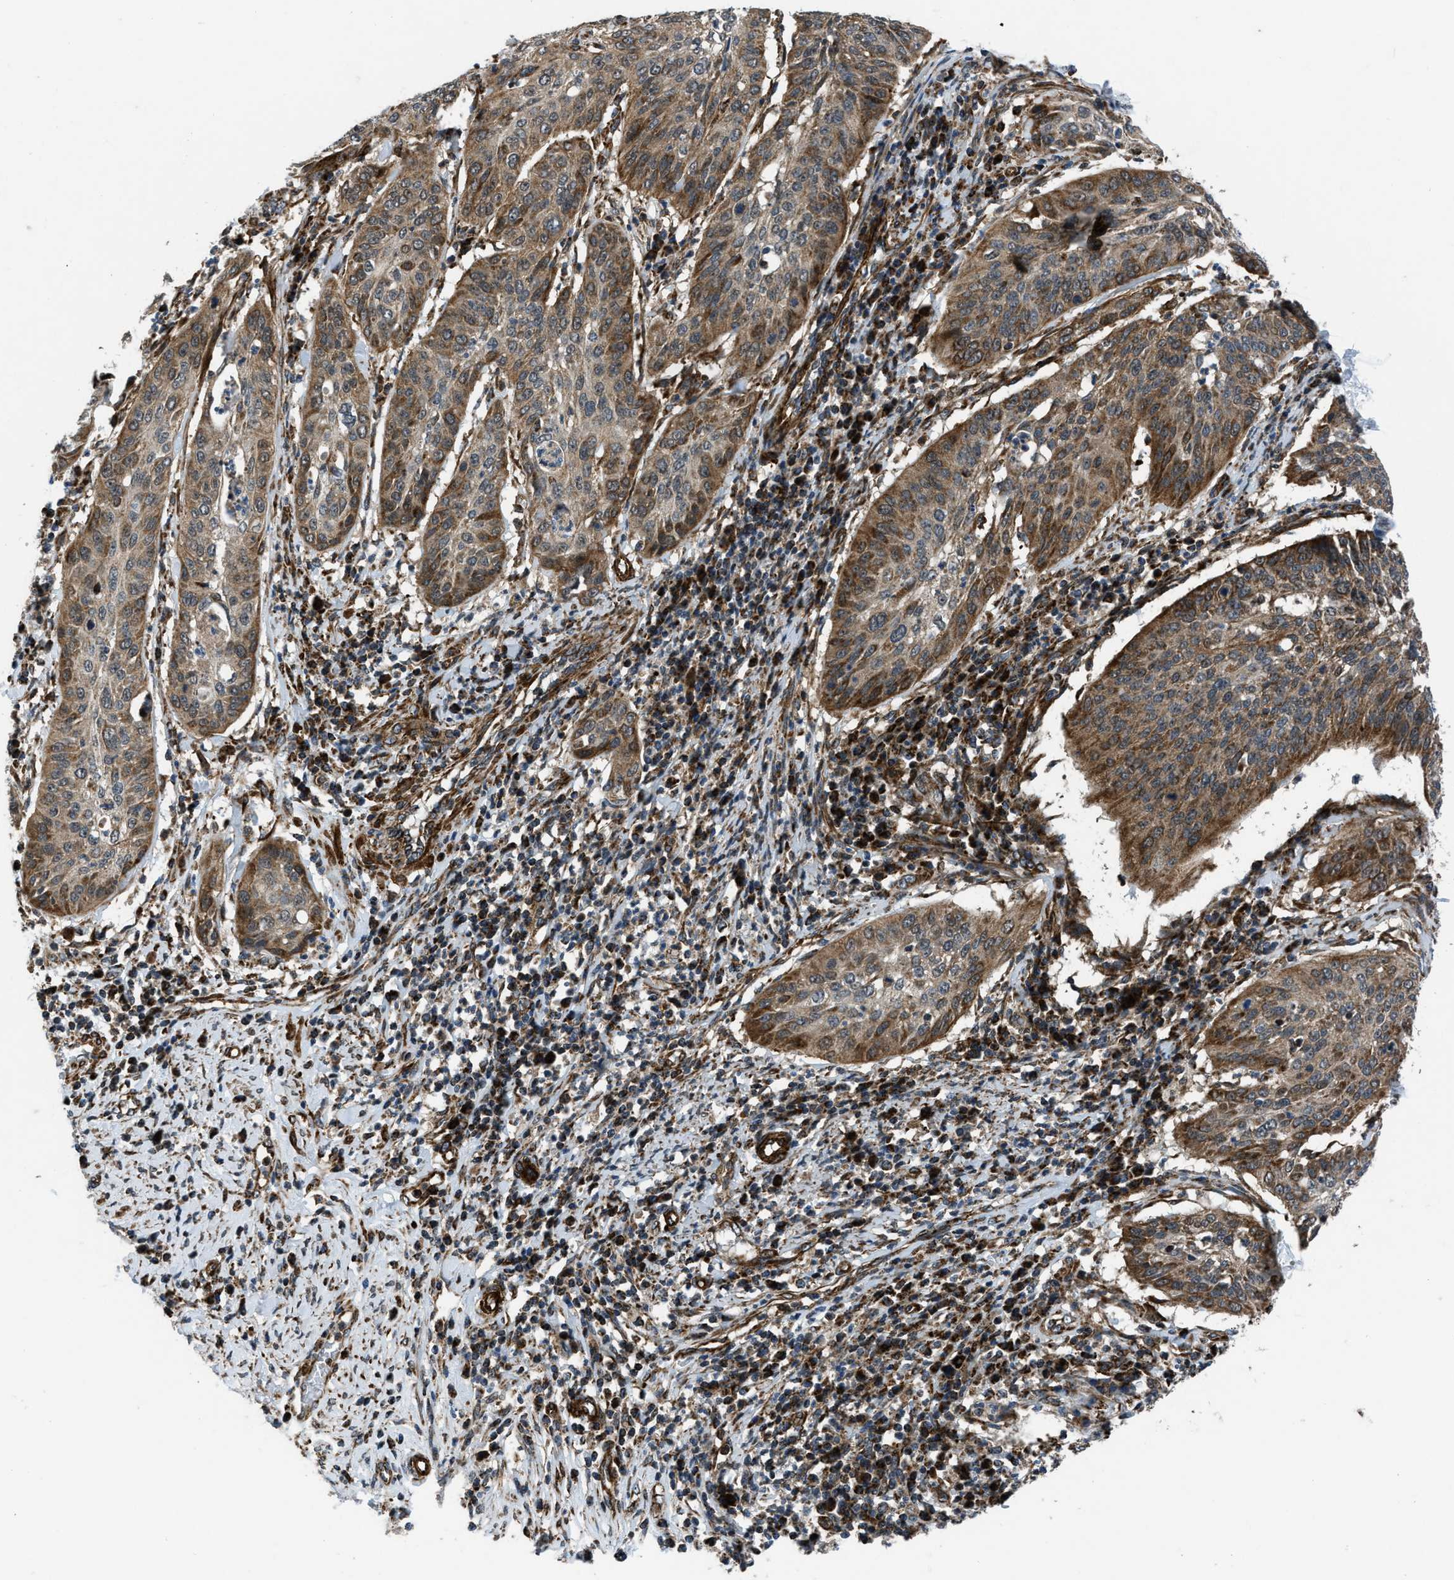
{"staining": {"intensity": "moderate", "quantity": ">75%", "location": "cytoplasmic/membranous"}, "tissue": "cervical cancer", "cell_type": "Tumor cells", "image_type": "cancer", "snomed": [{"axis": "morphology", "description": "Normal tissue, NOS"}, {"axis": "morphology", "description": "Squamous cell carcinoma, NOS"}, {"axis": "topography", "description": "Cervix"}], "caption": "A micrograph of human cervical cancer (squamous cell carcinoma) stained for a protein reveals moderate cytoplasmic/membranous brown staining in tumor cells.", "gene": "GSDME", "patient": {"sex": "female", "age": 39}}